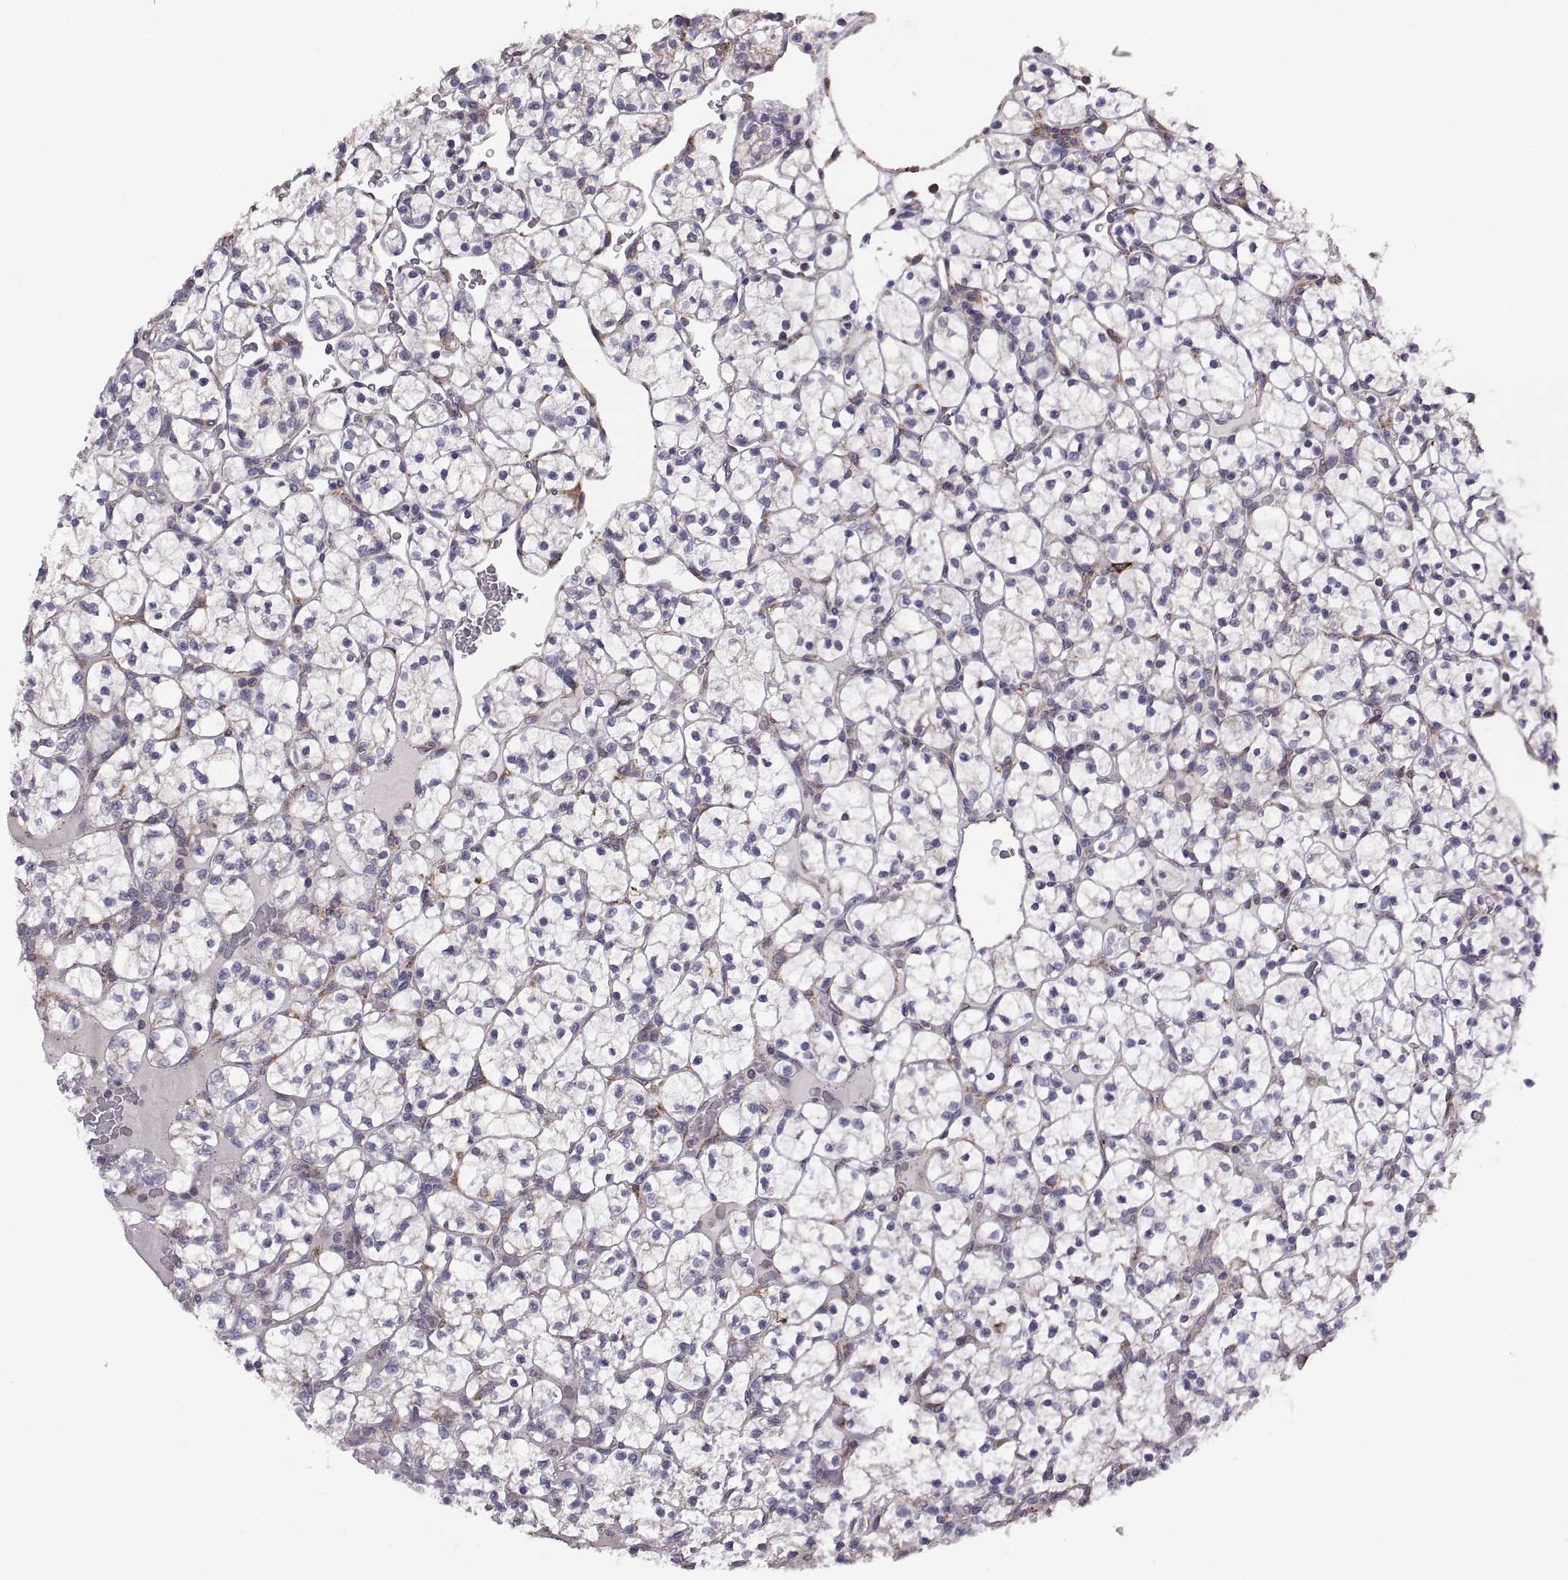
{"staining": {"intensity": "negative", "quantity": "none", "location": "none"}, "tissue": "renal cancer", "cell_type": "Tumor cells", "image_type": "cancer", "snomed": [{"axis": "morphology", "description": "Adenocarcinoma, NOS"}, {"axis": "topography", "description": "Kidney"}], "caption": "High magnification brightfield microscopy of renal adenocarcinoma stained with DAB (brown) and counterstained with hematoxylin (blue): tumor cells show no significant staining. Brightfield microscopy of immunohistochemistry (IHC) stained with DAB (brown) and hematoxylin (blue), captured at high magnification.", "gene": "PLEKHB2", "patient": {"sex": "female", "age": 89}}